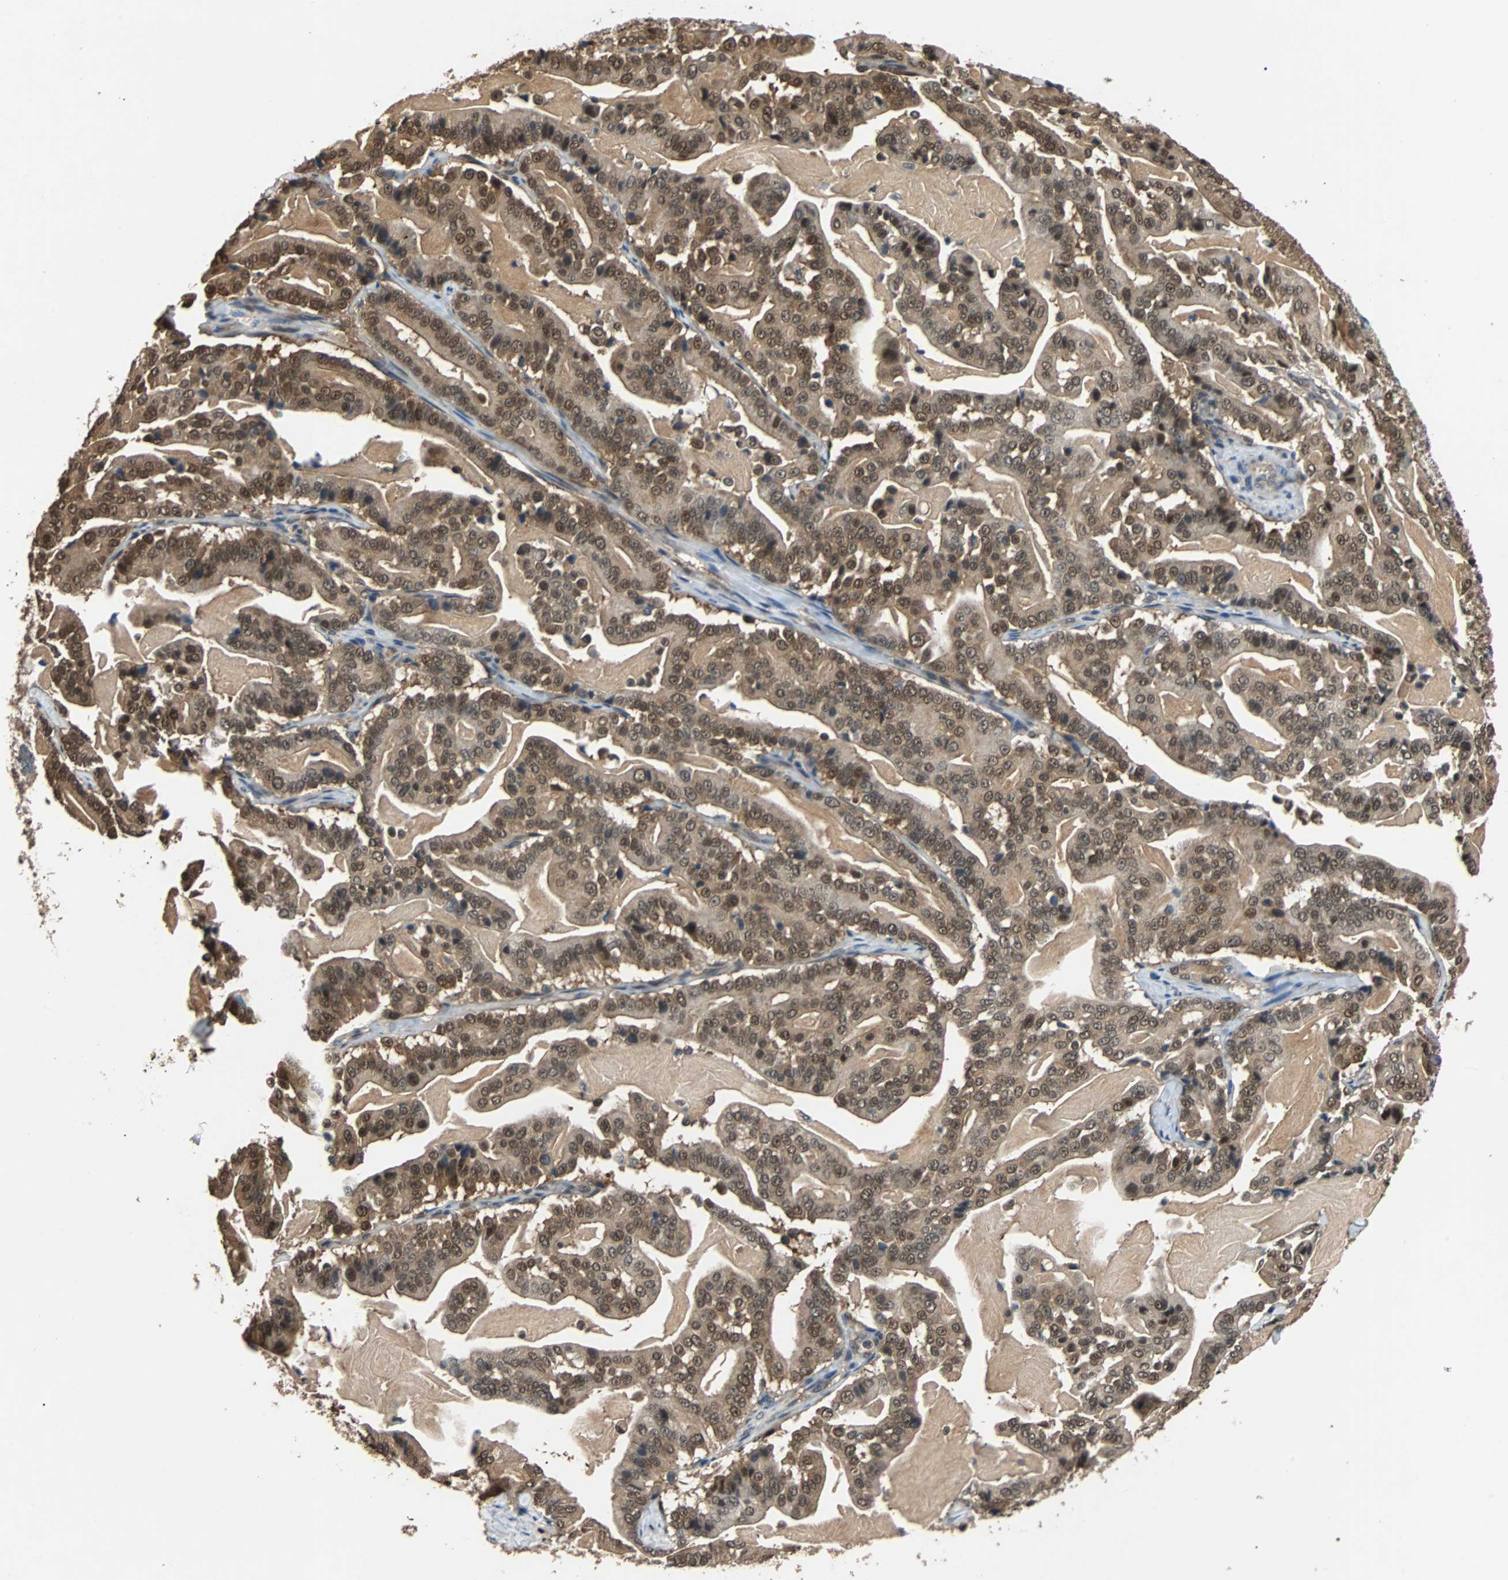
{"staining": {"intensity": "moderate", "quantity": ">75%", "location": "cytoplasmic/membranous,nuclear"}, "tissue": "pancreatic cancer", "cell_type": "Tumor cells", "image_type": "cancer", "snomed": [{"axis": "morphology", "description": "Adenocarcinoma, NOS"}, {"axis": "topography", "description": "Pancreas"}], "caption": "Protein expression analysis of pancreatic cancer (adenocarcinoma) demonstrates moderate cytoplasmic/membranous and nuclear expression in approximately >75% of tumor cells. Using DAB (3,3'-diaminobenzidine) (brown) and hematoxylin (blue) stains, captured at high magnification using brightfield microscopy.", "gene": "PRDX6", "patient": {"sex": "male", "age": 63}}